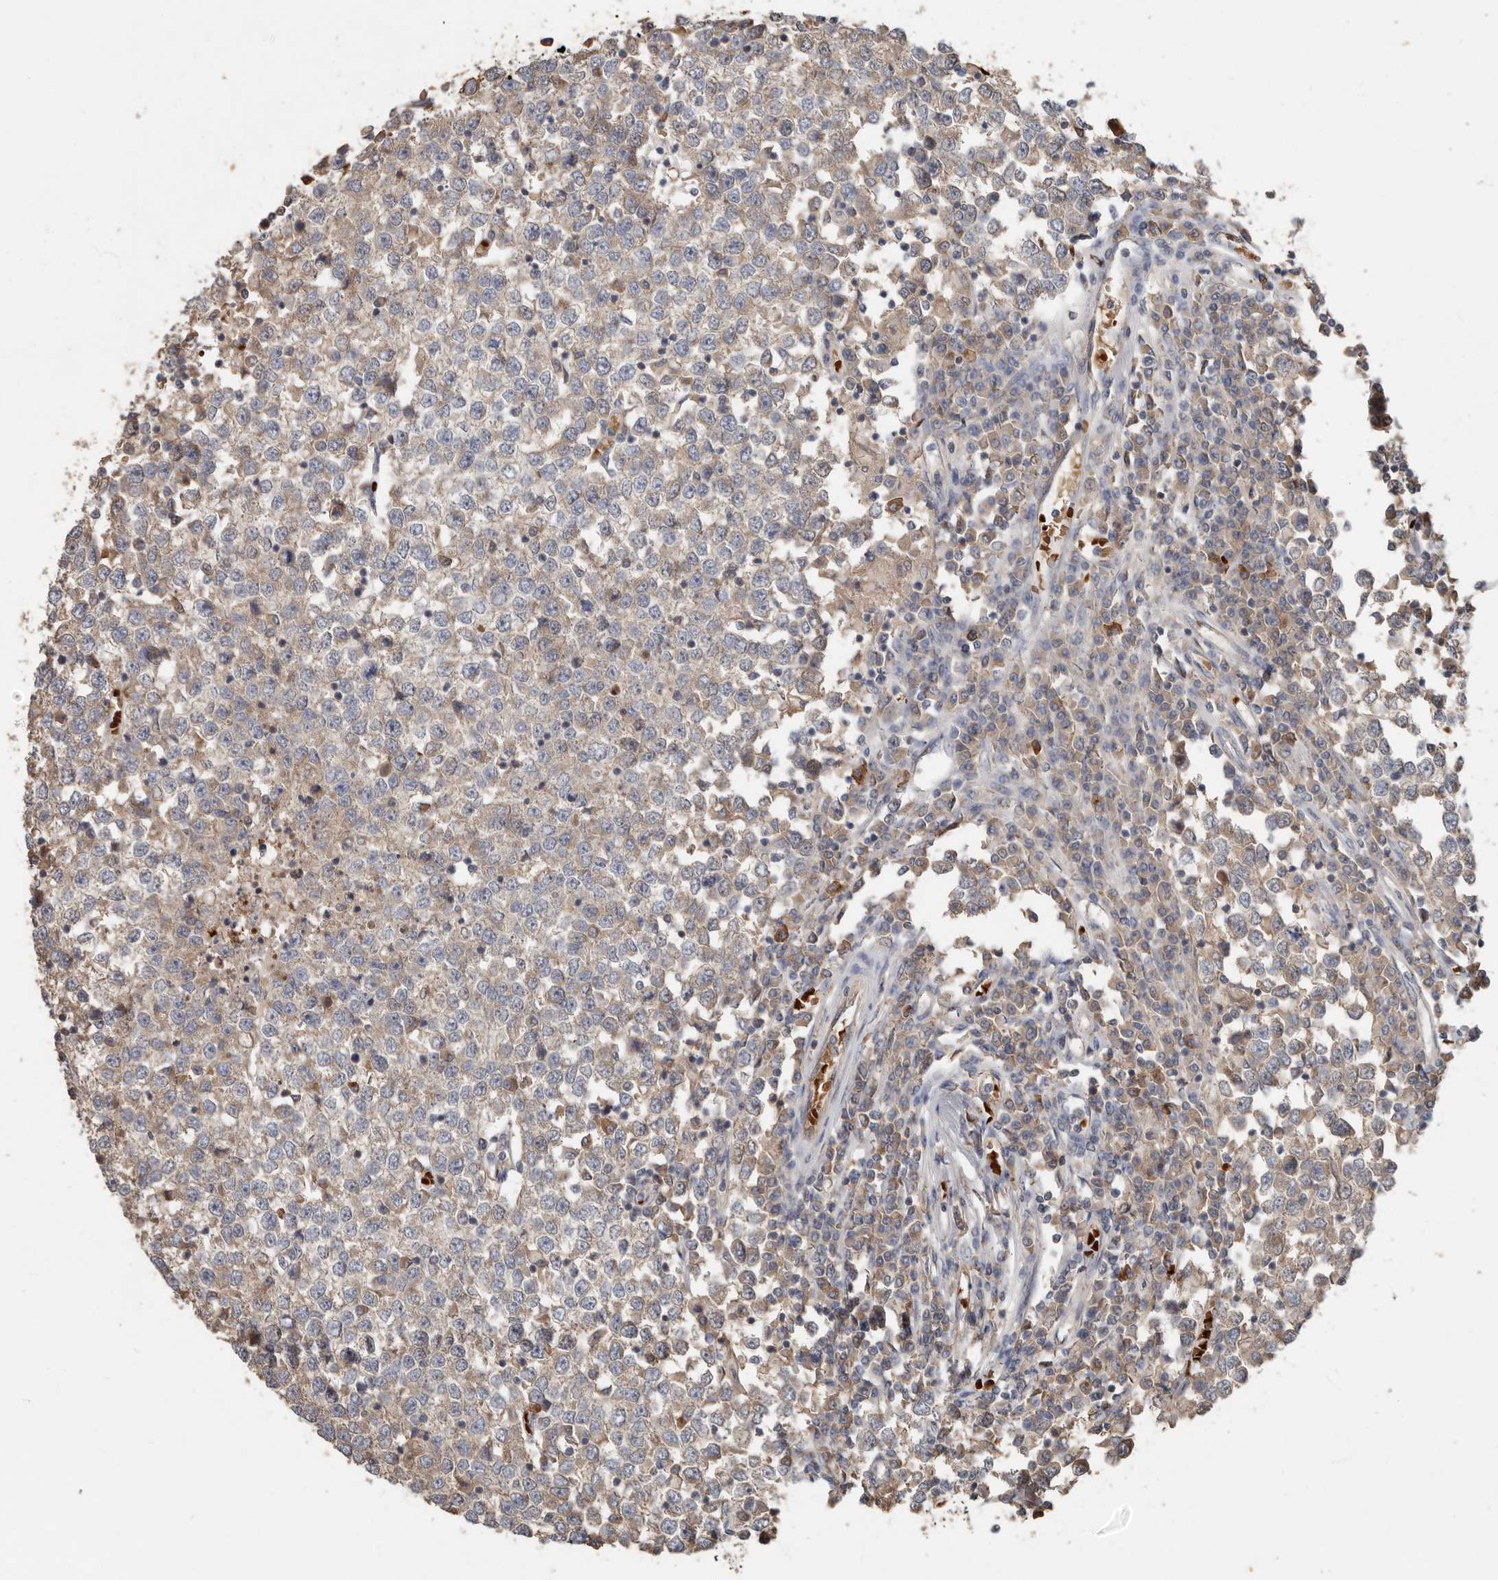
{"staining": {"intensity": "weak", "quantity": ">75%", "location": "cytoplasmic/membranous"}, "tissue": "testis cancer", "cell_type": "Tumor cells", "image_type": "cancer", "snomed": [{"axis": "morphology", "description": "Seminoma, NOS"}, {"axis": "topography", "description": "Testis"}], "caption": "A high-resolution histopathology image shows immunohistochemistry staining of seminoma (testis), which shows weak cytoplasmic/membranous expression in approximately >75% of tumor cells. (Stains: DAB in brown, nuclei in blue, Microscopy: brightfield microscopy at high magnification).", "gene": "KIF26B", "patient": {"sex": "male", "age": 65}}